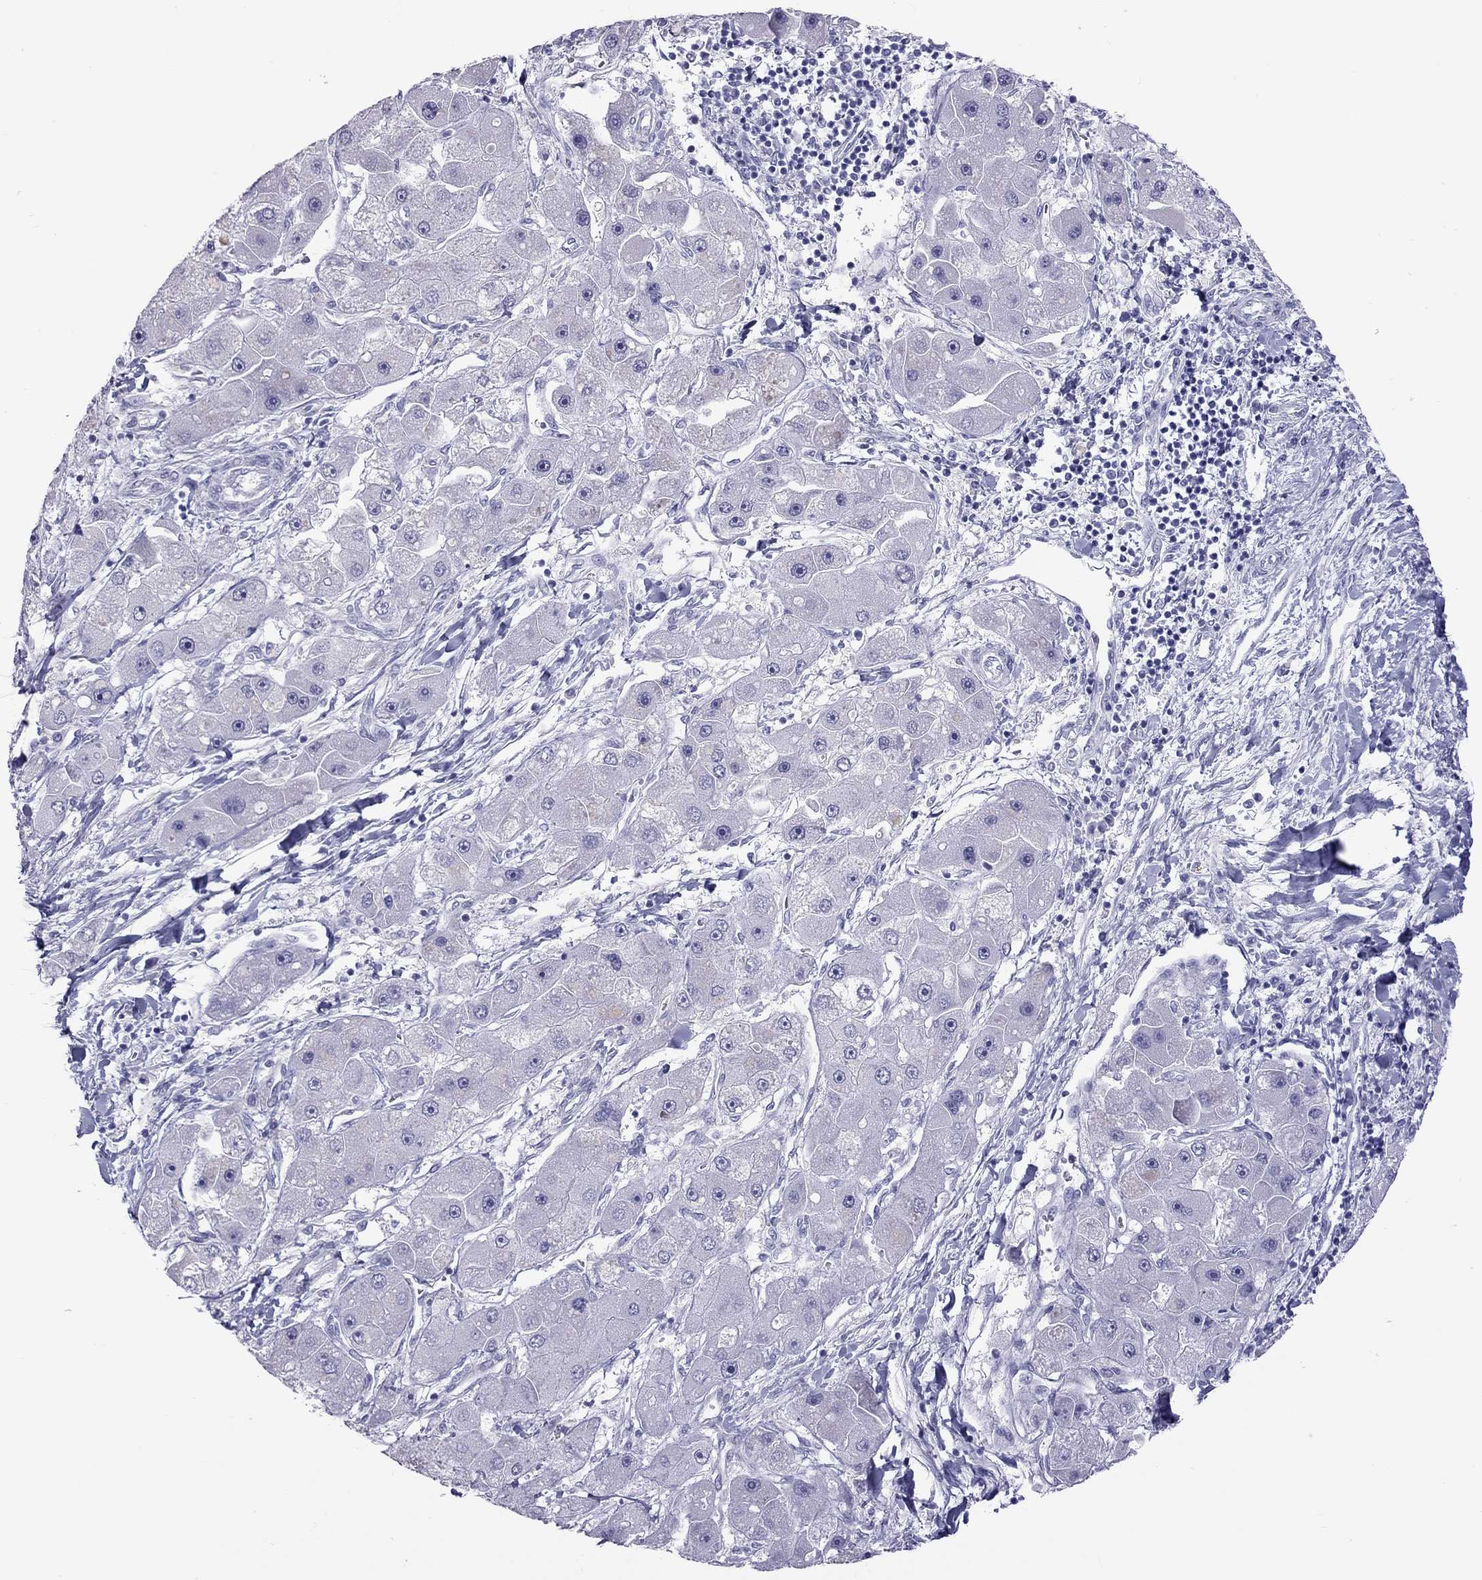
{"staining": {"intensity": "negative", "quantity": "none", "location": "none"}, "tissue": "liver cancer", "cell_type": "Tumor cells", "image_type": "cancer", "snomed": [{"axis": "morphology", "description": "Carcinoma, Hepatocellular, NOS"}, {"axis": "topography", "description": "Liver"}], "caption": "Tumor cells are negative for brown protein staining in liver cancer.", "gene": "STAG3", "patient": {"sex": "male", "age": 24}}